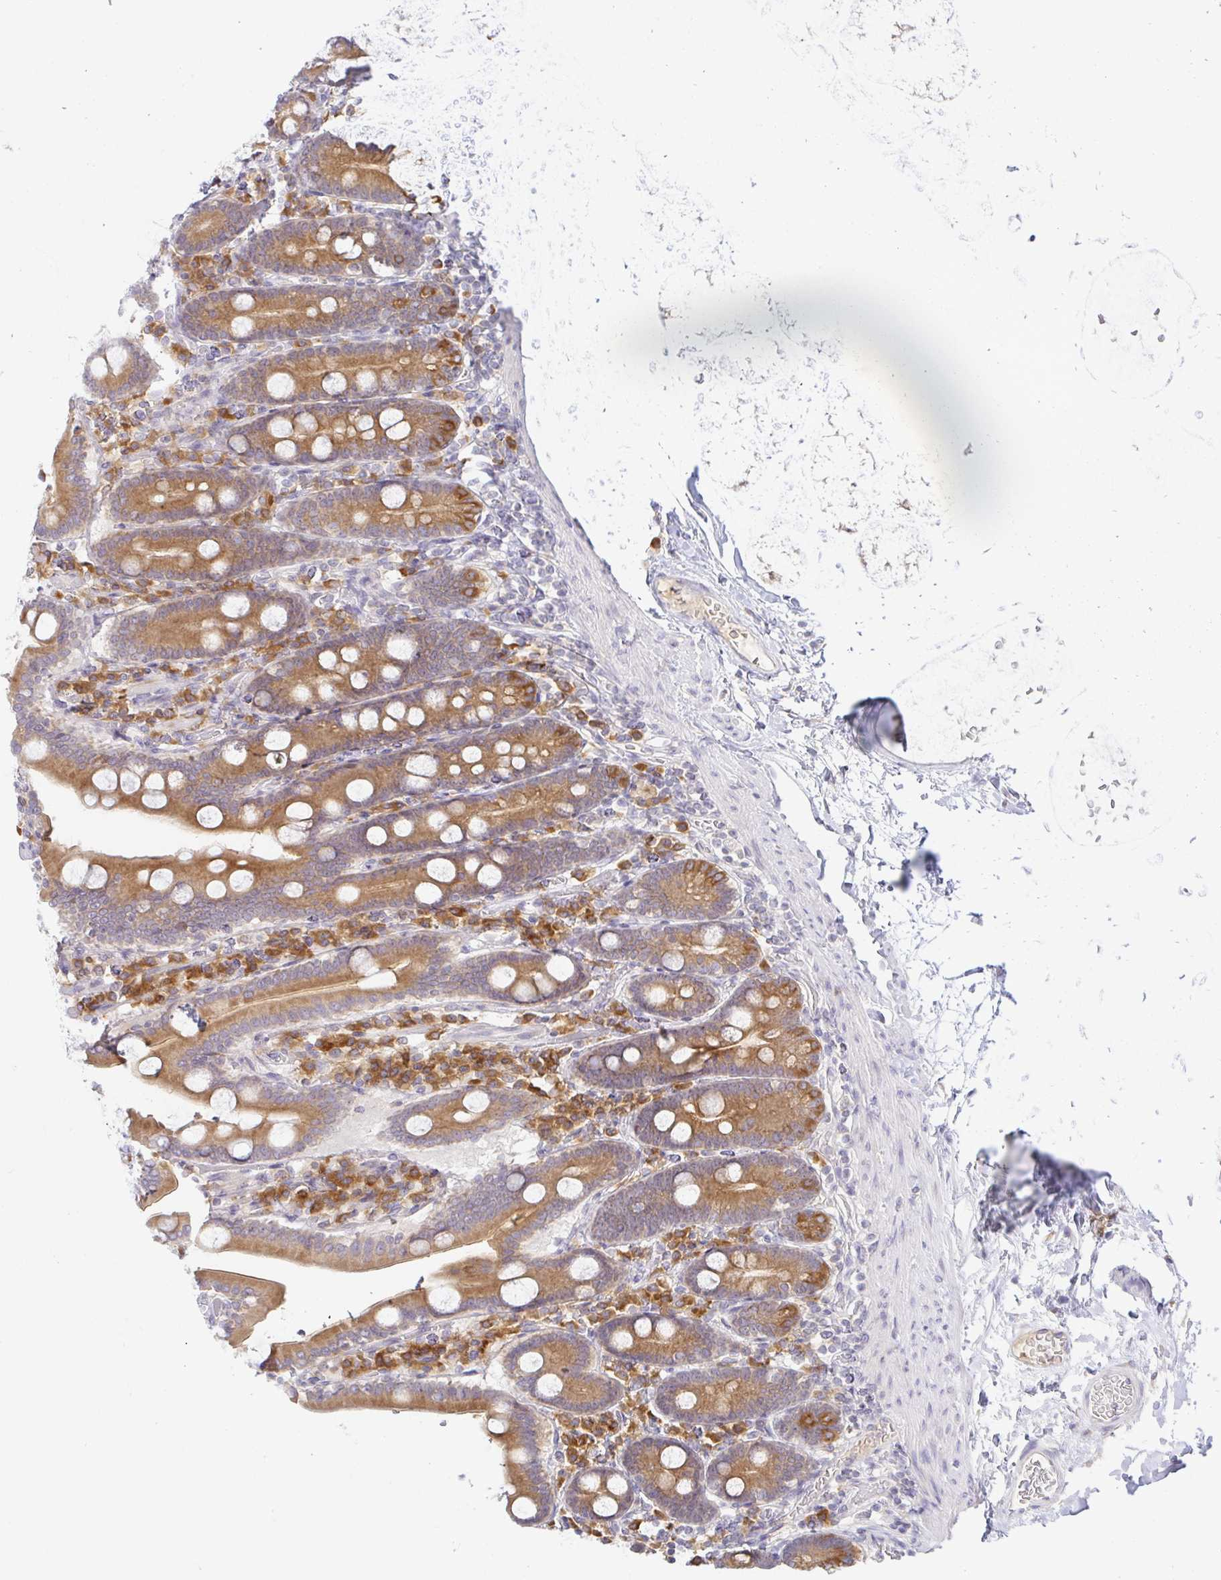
{"staining": {"intensity": "moderate", "quantity": ">75%", "location": "cytoplasmic/membranous"}, "tissue": "duodenum", "cell_type": "Glandular cells", "image_type": "normal", "snomed": [{"axis": "morphology", "description": "Normal tissue, NOS"}, {"axis": "topography", "description": "Duodenum"}], "caption": "Moderate cytoplasmic/membranous expression is appreciated in approximately >75% of glandular cells in normal duodenum. Immunohistochemistry (ihc) stains the protein in brown and the nuclei are stained blue.", "gene": "DERL2", "patient": {"sex": "male", "age": 55}}